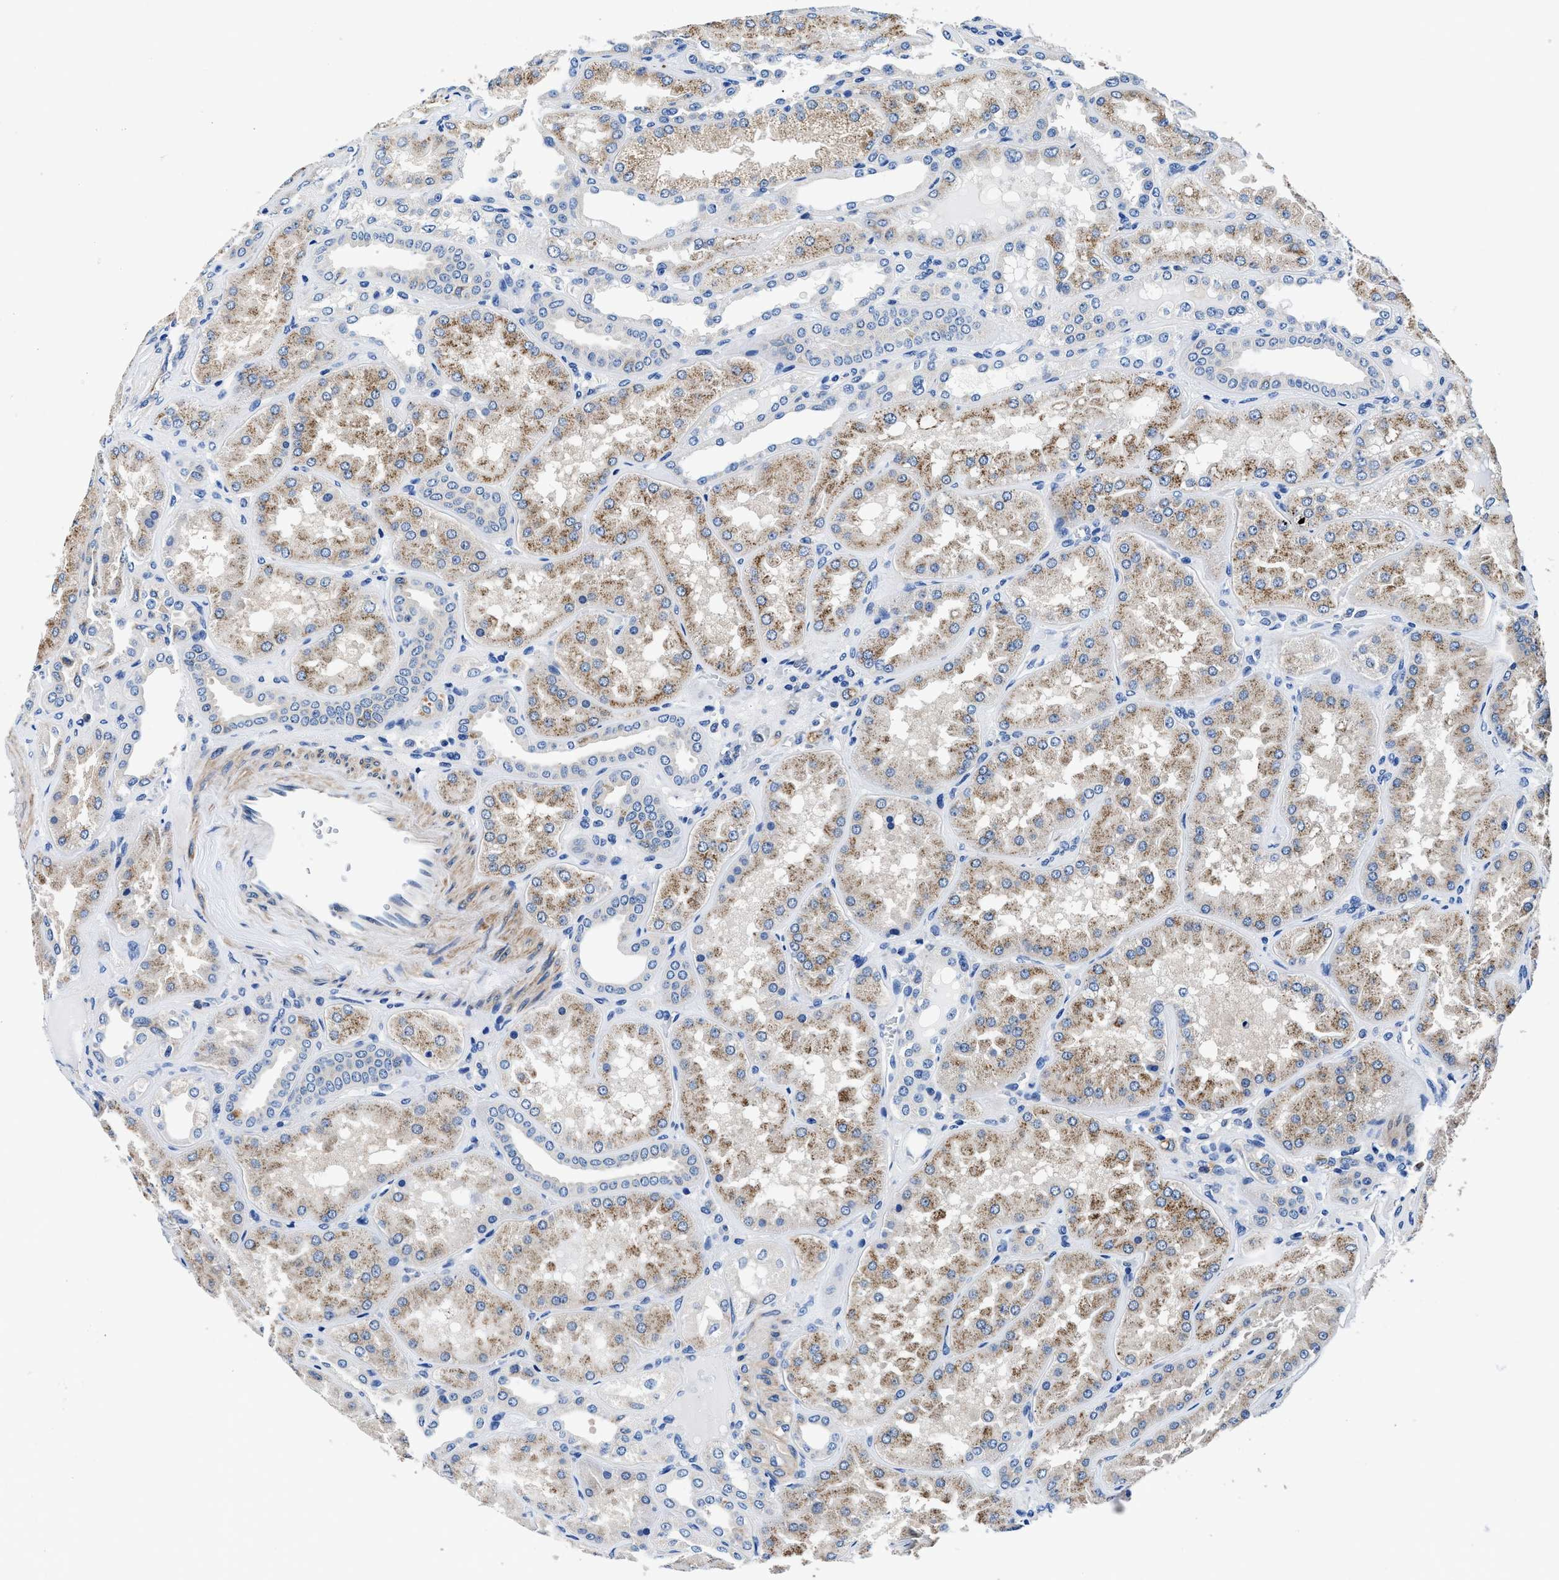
{"staining": {"intensity": "negative", "quantity": "none", "location": "none"}, "tissue": "kidney", "cell_type": "Cells in glomeruli", "image_type": "normal", "snomed": [{"axis": "morphology", "description": "Normal tissue, NOS"}, {"axis": "topography", "description": "Kidney"}], "caption": "High magnification brightfield microscopy of benign kidney stained with DAB (brown) and counterstained with hematoxylin (blue): cells in glomeruli show no significant staining.", "gene": "NEU1", "patient": {"sex": "female", "age": 56}}